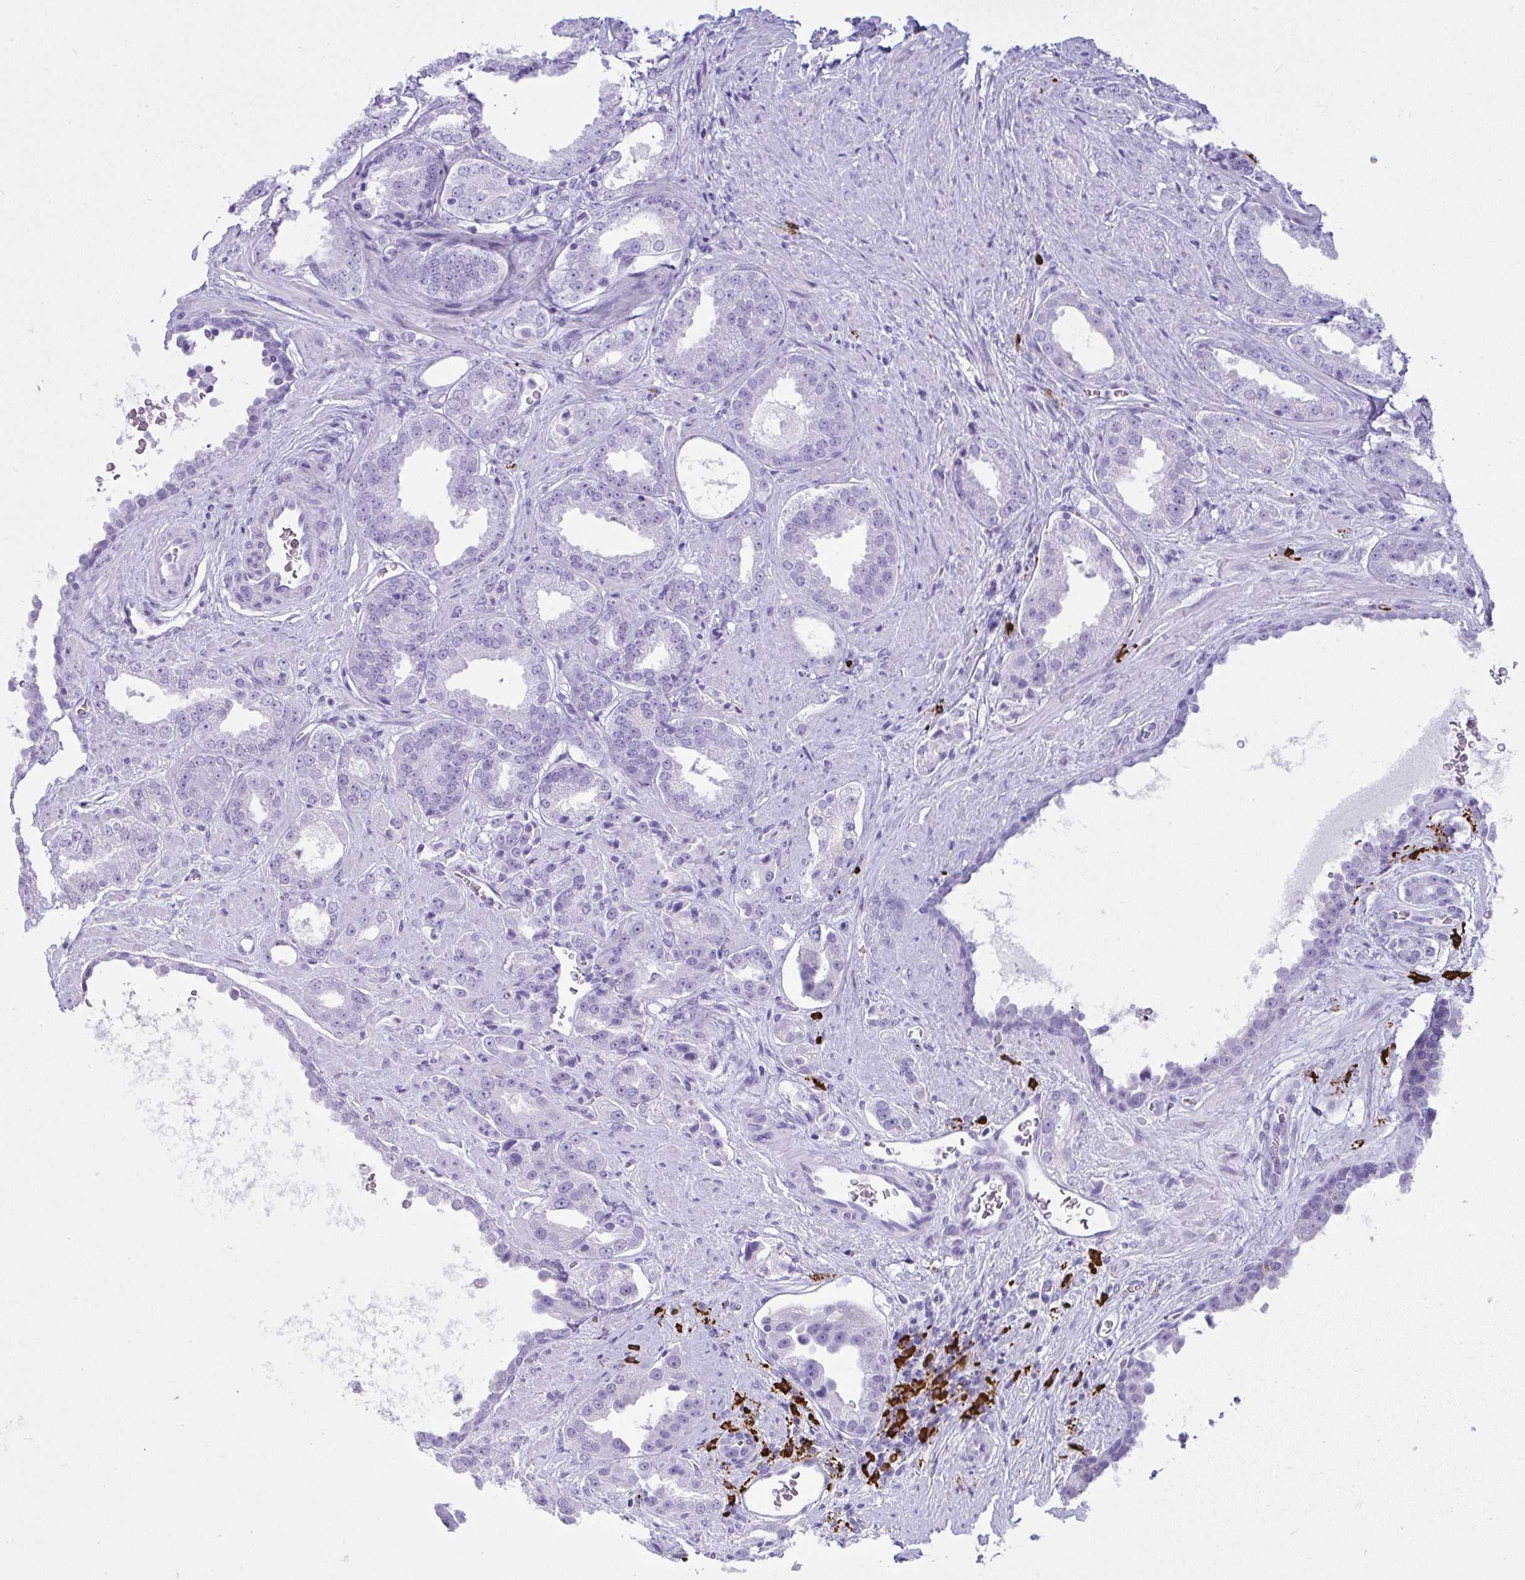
{"staining": {"intensity": "negative", "quantity": "none", "location": "none"}, "tissue": "prostate cancer", "cell_type": "Tumor cells", "image_type": "cancer", "snomed": [{"axis": "morphology", "description": "Adenocarcinoma, Low grade"}, {"axis": "topography", "description": "Prostate"}], "caption": "The micrograph displays no significant expression in tumor cells of prostate cancer.", "gene": "CDADC1", "patient": {"sex": "male", "age": 67}}